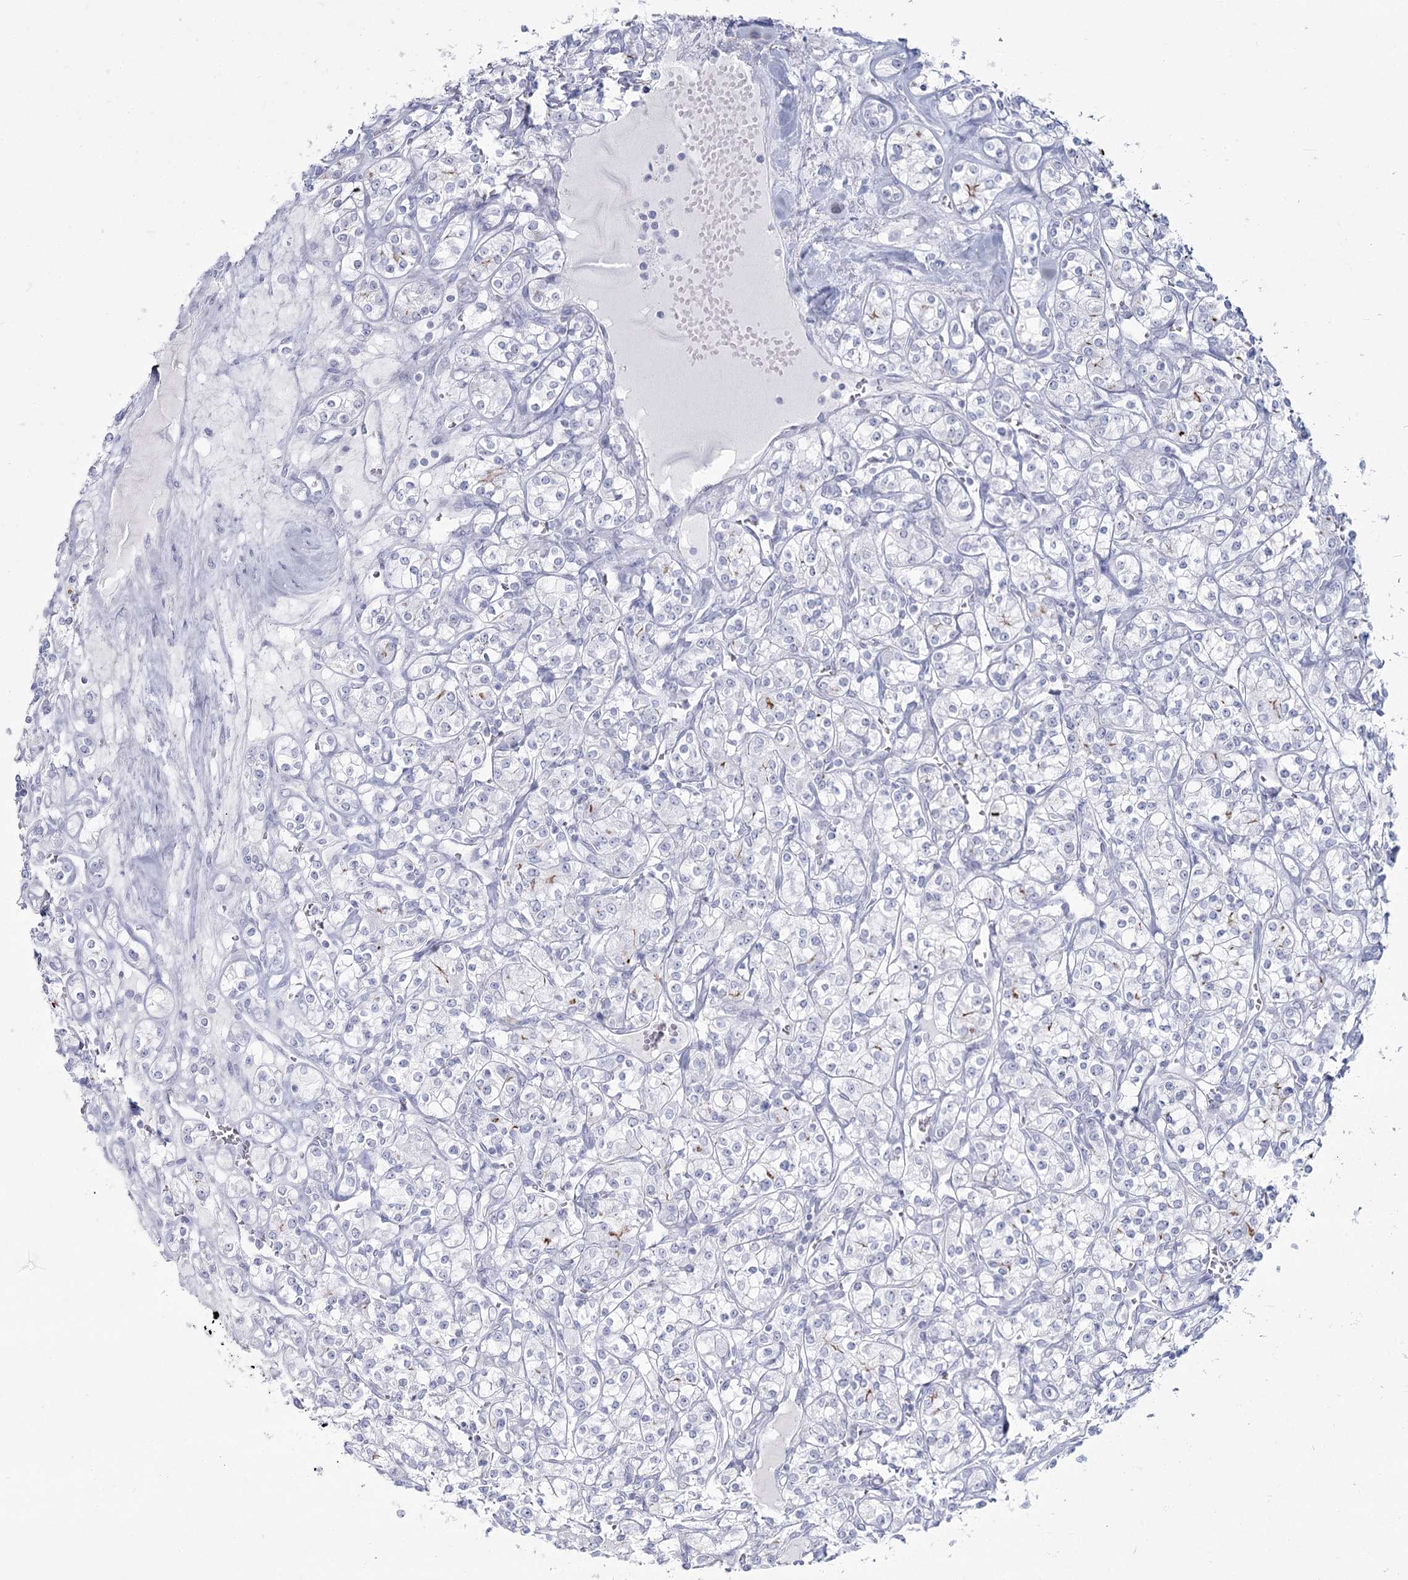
{"staining": {"intensity": "negative", "quantity": "none", "location": "none"}, "tissue": "renal cancer", "cell_type": "Tumor cells", "image_type": "cancer", "snomed": [{"axis": "morphology", "description": "Adenocarcinoma, NOS"}, {"axis": "topography", "description": "Kidney"}], "caption": "Tumor cells are negative for protein expression in human renal cancer (adenocarcinoma).", "gene": "SLC6A19", "patient": {"sex": "male", "age": 77}}